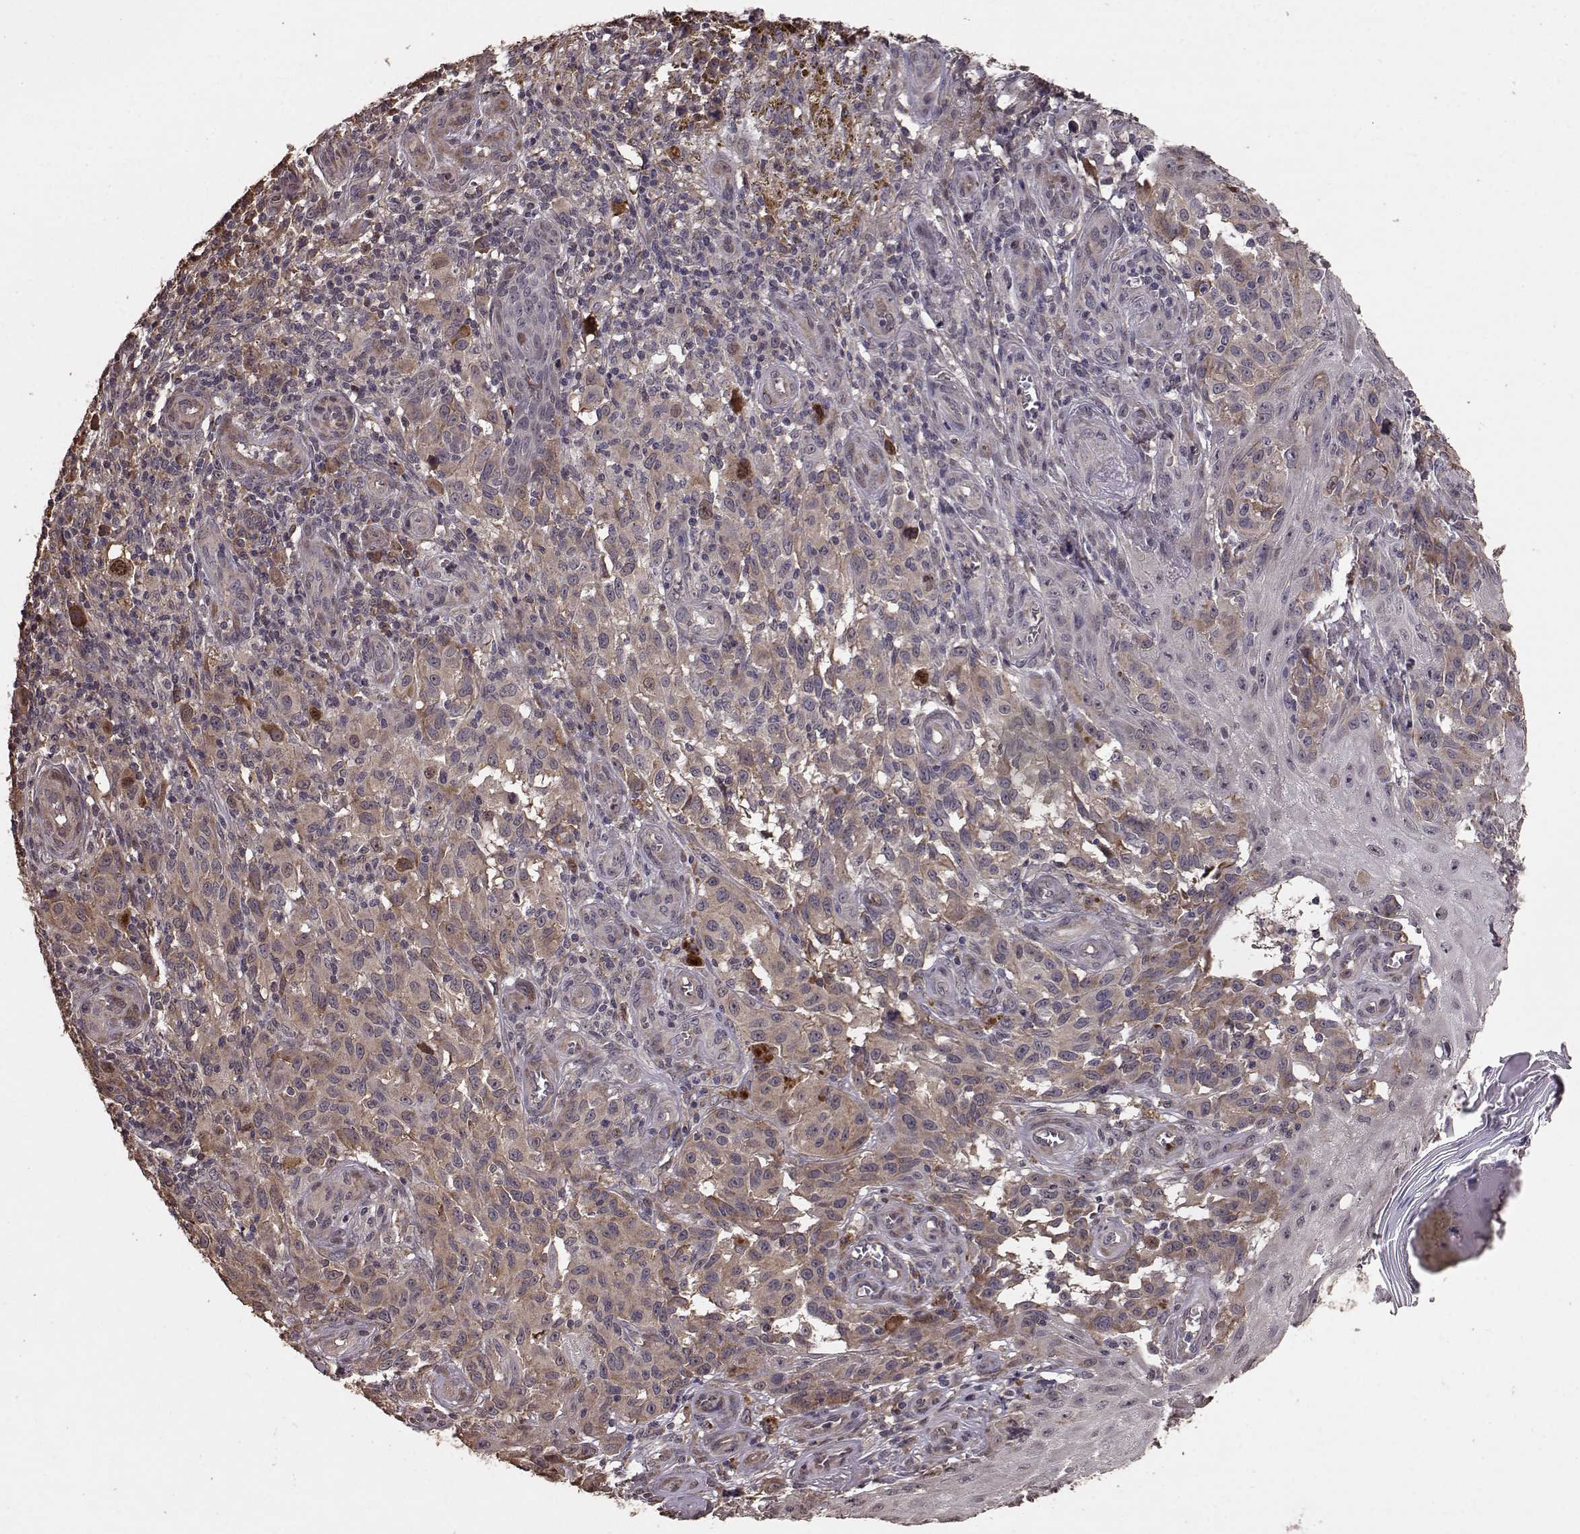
{"staining": {"intensity": "moderate", "quantity": ">75%", "location": "cytoplasmic/membranous"}, "tissue": "melanoma", "cell_type": "Tumor cells", "image_type": "cancer", "snomed": [{"axis": "morphology", "description": "Malignant melanoma, NOS"}, {"axis": "topography", "description": "Skin"}], "caption": "Immunohistochemical staining of human melanoma demonstrates medium levels of moderate cytoplasmic/membranous staining in approximately >75% of tumor cells.", "gene": "USP15", "patient": {"sex": "female", "age": 53}}